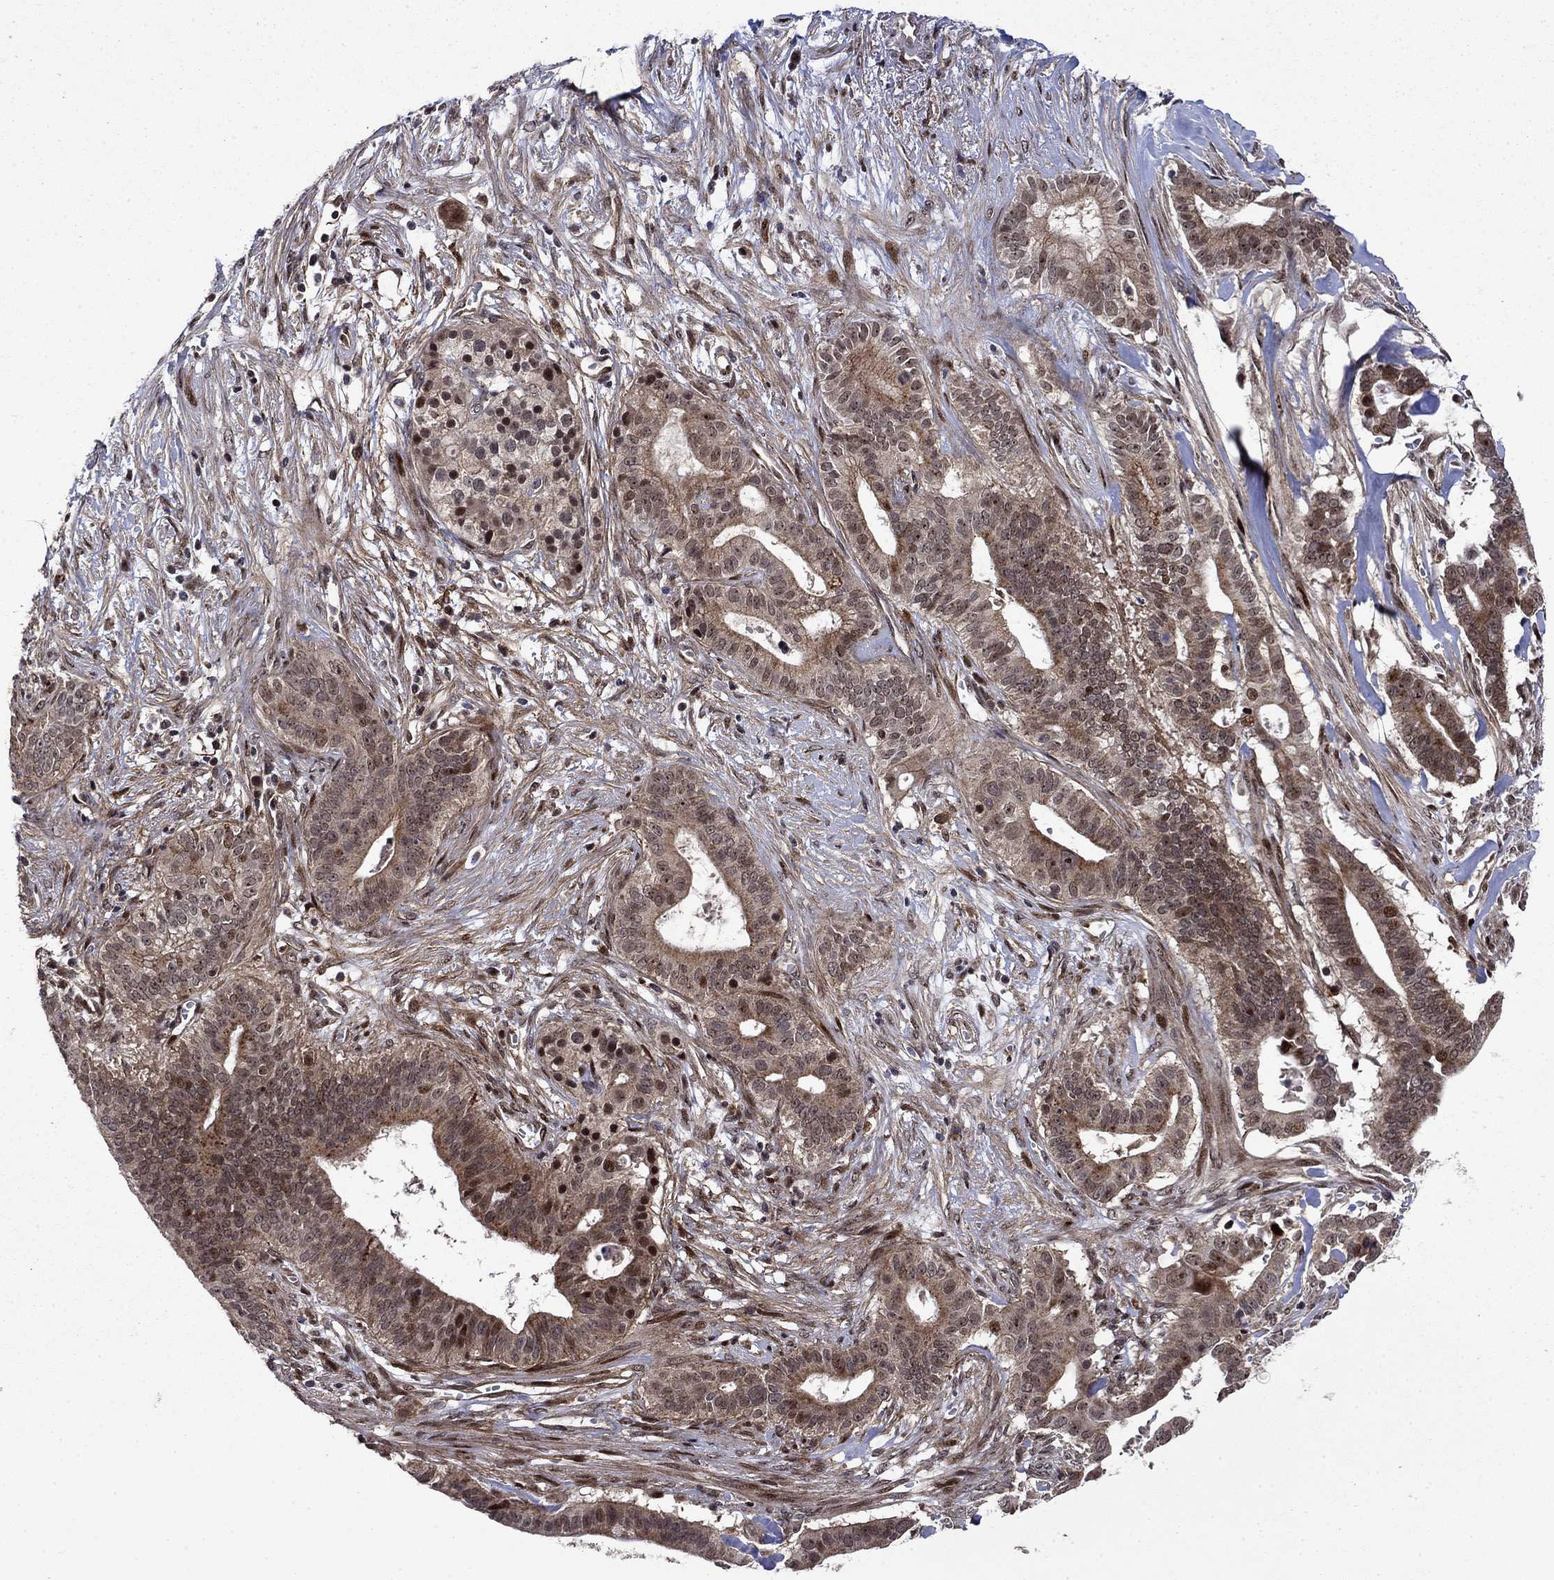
{"staining": {"intensity": "strong", "quantity": "<25%", "location": "cytoplasmic/membranous,nuclear"}, "tissue": "pancreatic cancer", "cell_type": "Tumor cells", "image_type": "cancer", "snomed": [{"axis": "morphology", "description": "Adenocarcinoma, NOS"}, {"axis": "topography", "description": "Pancreas"}], "caption": "DAB (3,3'-diaminobenzidine) immunohistochemical staining of pancreatic cancer (adenocarcinoma) exhibits strong cytoplasmic/membranous and nuclear protein staining in approximately <25% of tumor cells.", "gene": "AGTPBP1", "patient": {"sex": "male", "age": 61}}